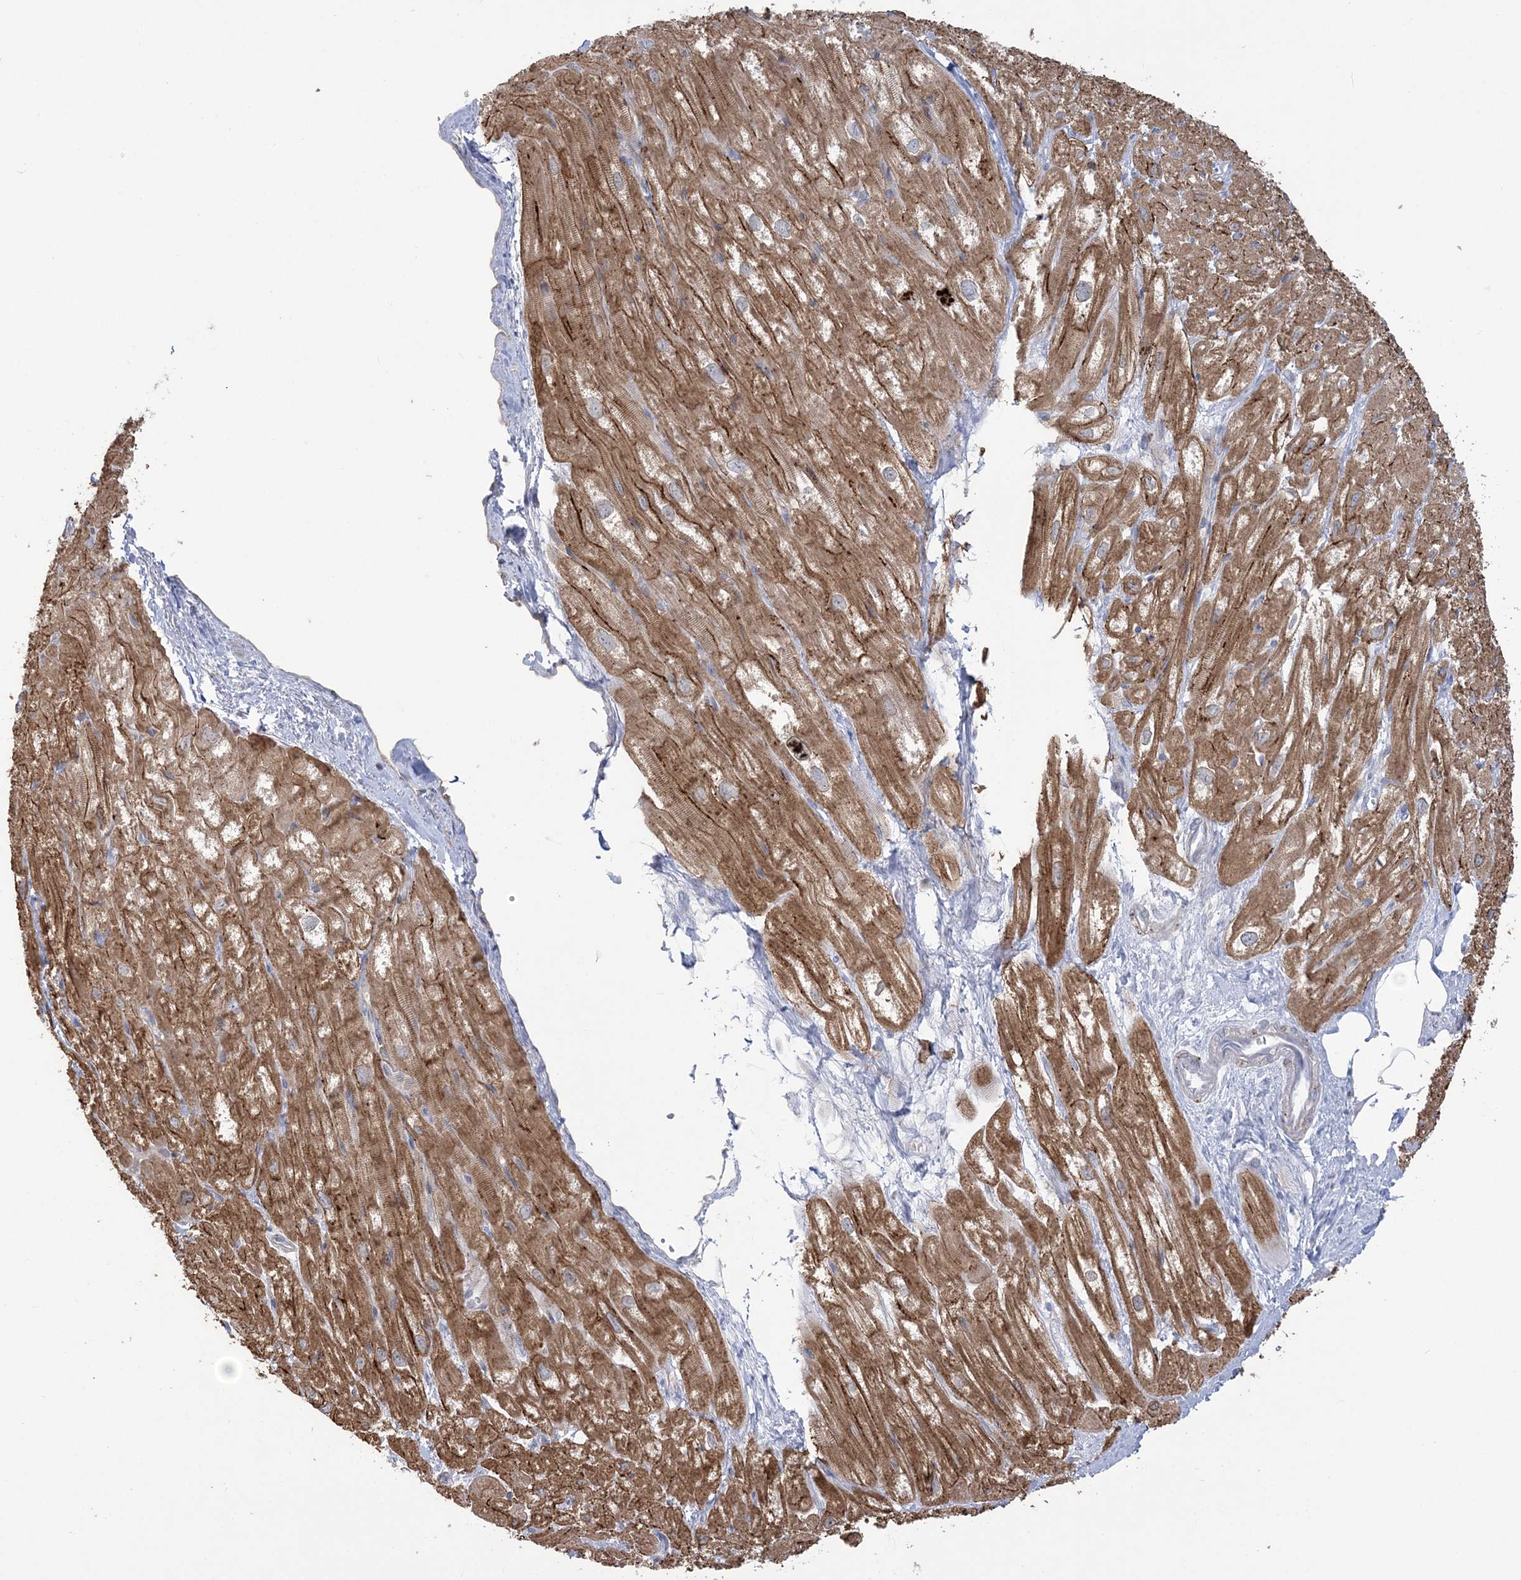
{"staining": {"intensity": "moderate", "quantity": ">75%", "location": "cytoplasmic/membranous"}, "tissue": "heart muscle", "cell_type": "Cardiomyocytes", "image_type": "normal", "snomed": [{"axis": "morphology", "description": "Normal tissue, NOS"}, {"axis": "topography", "description": "Heart"}], "caption": "The immunohistochemical stain shows moderate cytoplasmic/membranous expression in cardiomyocytes of unremarkable heart muscle.", "gene": "FARSB", "patient": {"sex": "male", "age": 50}}